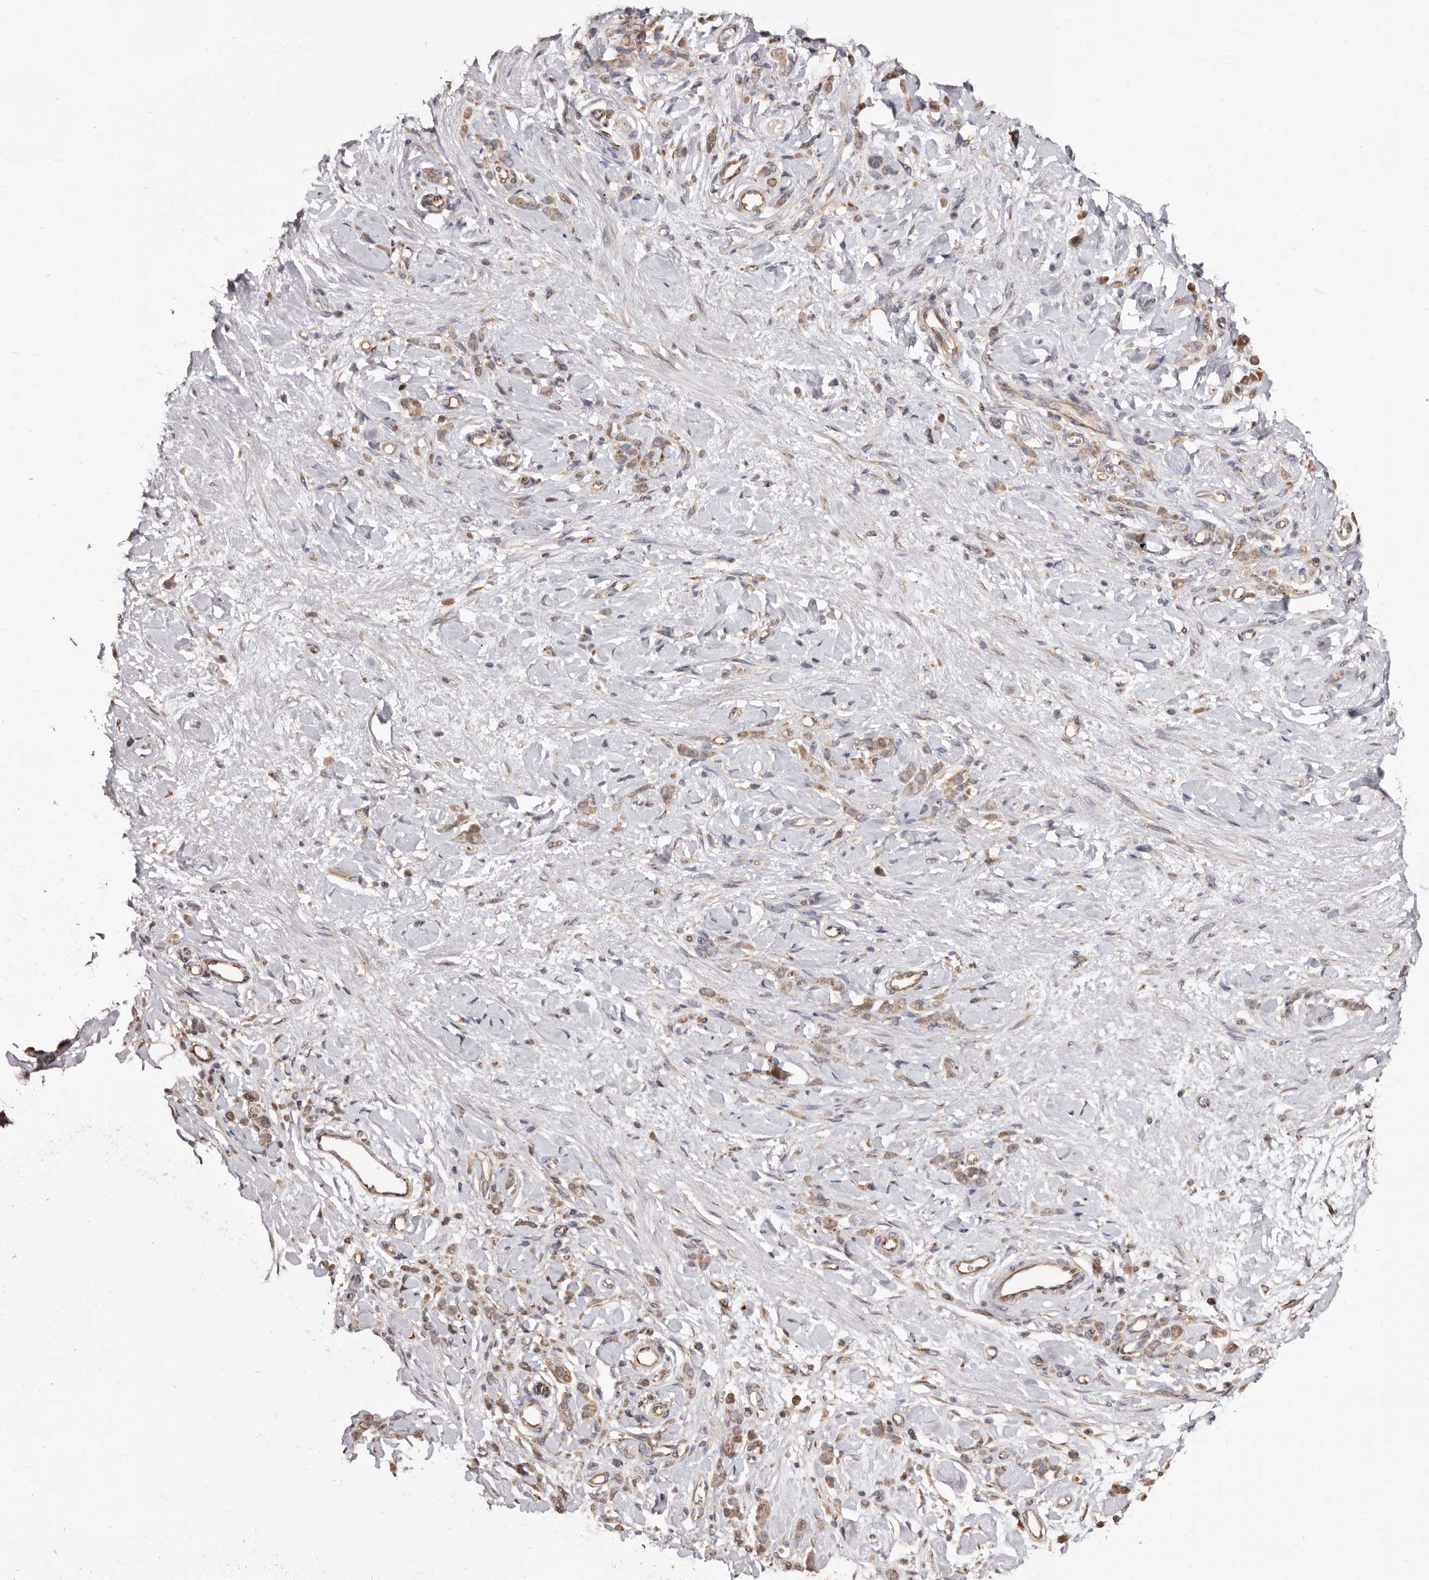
{"staining": {"intensity": "moderate", "quantity": "25%-75%", "location": "cytoplasmic/membranous"}, "tissue": "stomach cancer", "cell_type": "Tumor cells", "image_type": "cancer", "snomed": [{"axis": "morphology", "description": "Normal tissue, NOS"}, {"axis": "morphology", "description": "Adenocarcinoma, NOS"}, {"axis": "topography", "description": "Stomach"}], "caption": "A high-resolution photomicrograph shows immunohistochemistry staining of stomach cancer (adenocarcinoma), which reveals moderate cytoplasmic/membranous staining in about 25%-75% of tumor cells.", "gene": "GPR27", "patient": {"sex": "male", "age": 82}}